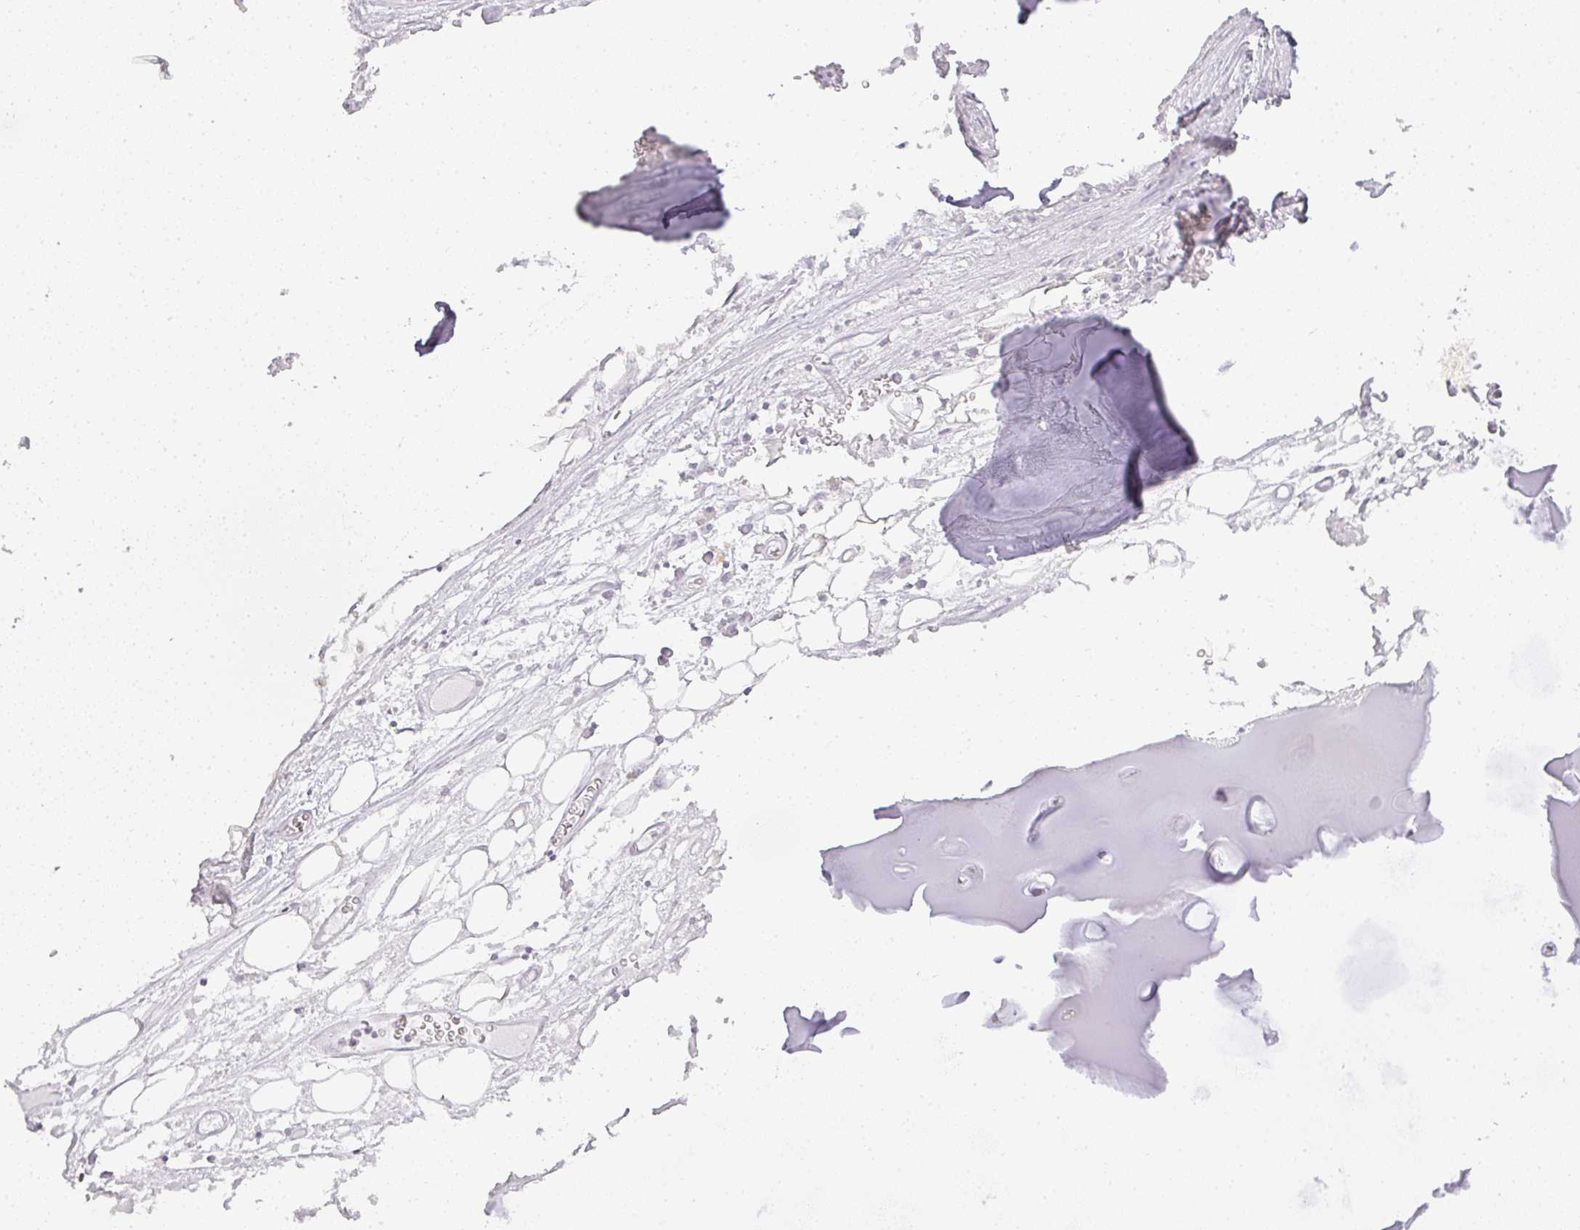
{"staining": {"intensity": "negative", "quantity": "none", "location": "none"}, "tissue": "adipose tissue", "cell_type": "Adipocytes", "image_type": "normal", "snomed": [{"axis": "morphology", "description": "Normal tissue, NOS"}, {"axis": "topography", "description": "Cartilage tissue"}], "caption": "An immunohistochemistry micrograph of benign adipose tissue is shown. There is no staining in adipocytes of adipose tissue.", "gene": "HHEX", "patient": {"sex": "male", "age": 57}}